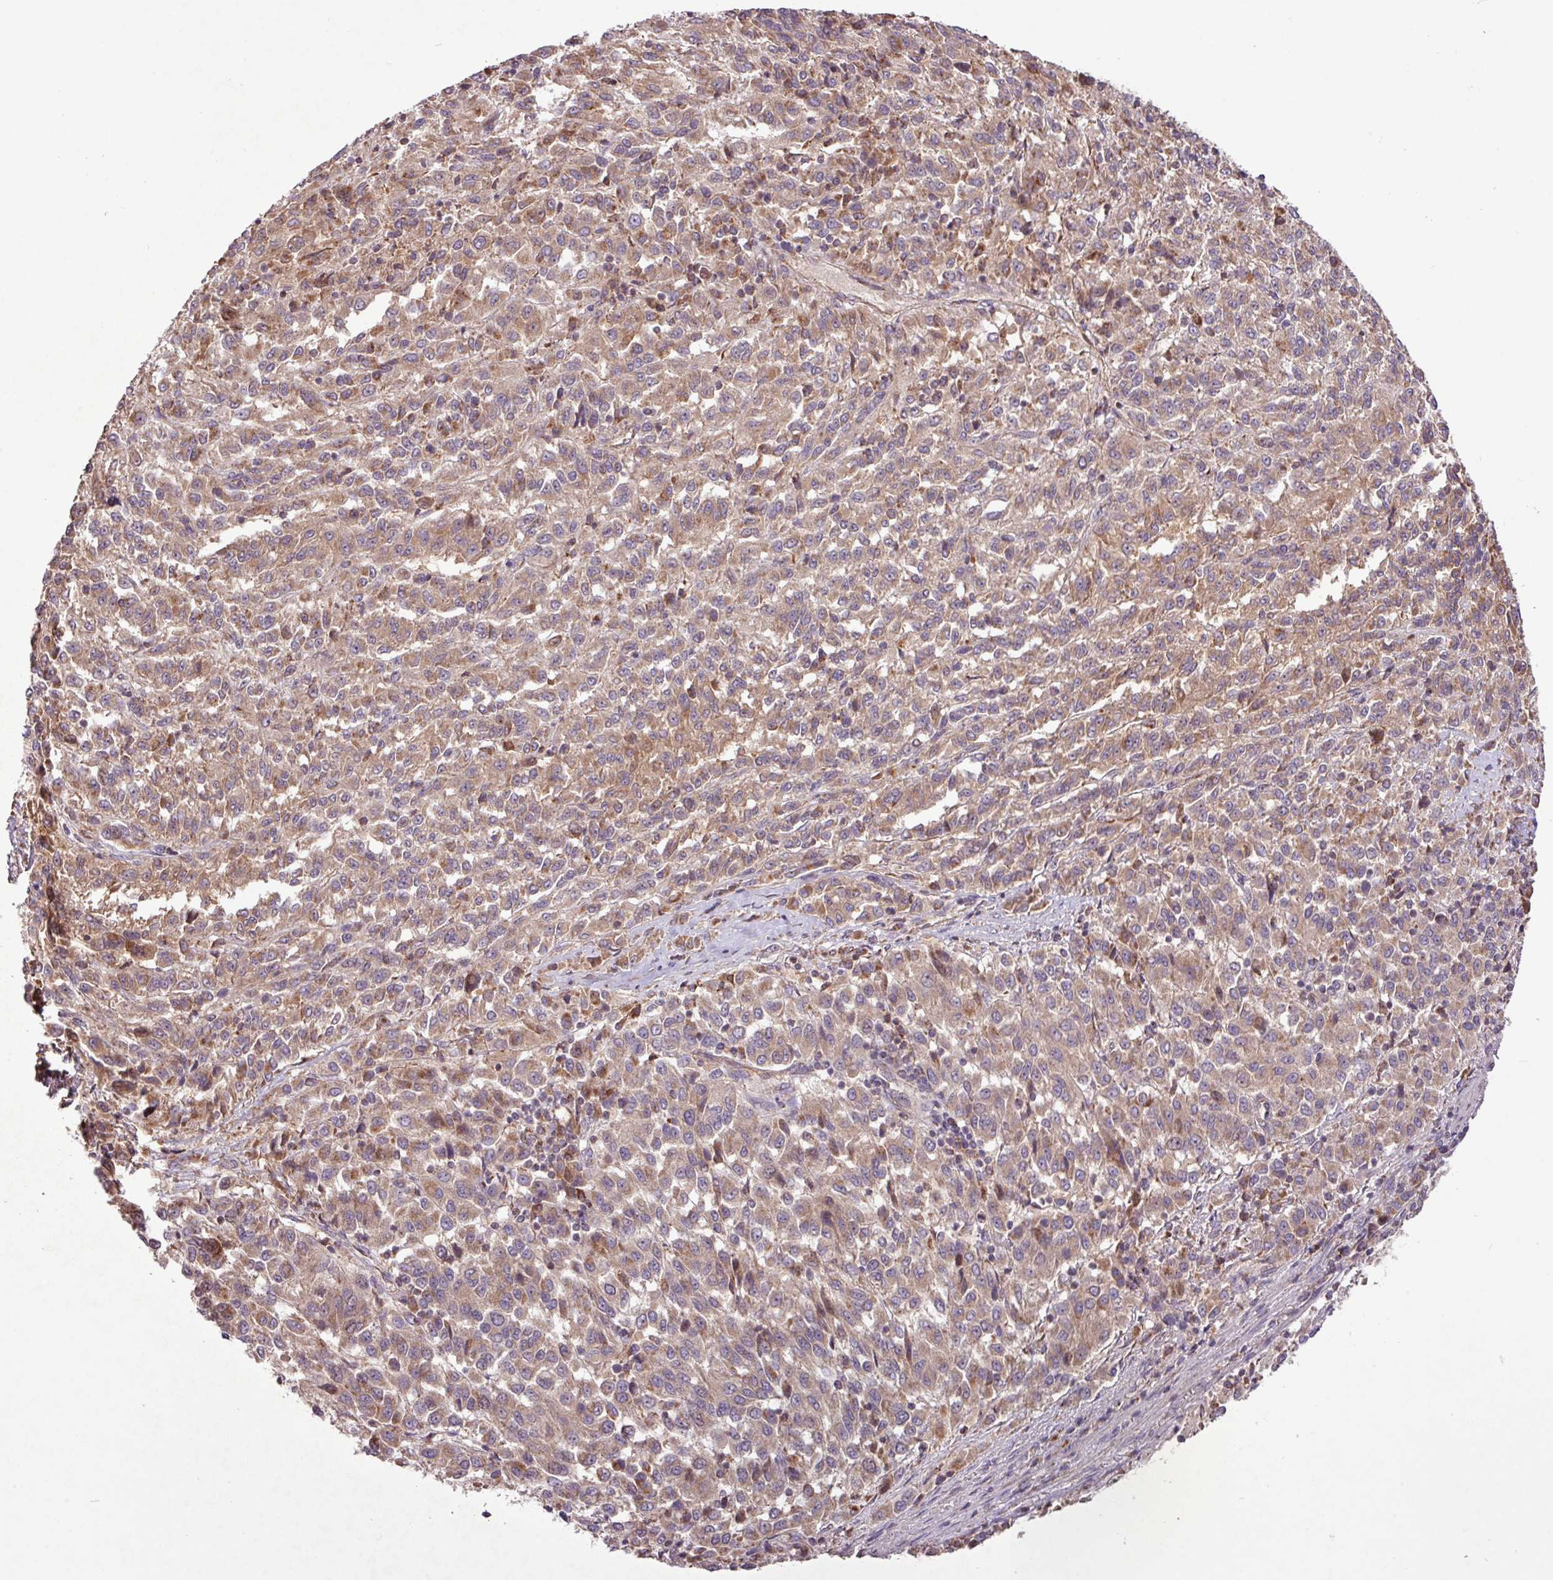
{"staining": {"intensity": "moderate", "quantity": ">75%", "location": "cytoplasmic/membranous"}, "tissue": "melanoma", "cell_type": "Tumor cells", "image_type": "cancer", "snomed": [{"axis": "morphology", "description": "Malignant melanoma, Metastatic site"}, {"axis": "topography", "description": "Lung"}], "caption": "High-magnification brightfield microscopy of malignant melanoma (metastatic site) stained with DAB (3,3'-diaminobenzidine) (brown) and counterstained with hematoxylin (blue). tumor cells exhibit moderate cytoplasmic/membranous expression is identified in about>75% of cells. (DAB (3,3'-diaminobenzidine) IHC, brown staining for protein, blue staining for nuclei).", "gene": "YPEL3", "patient": {"sex": "male", "age": 64}}